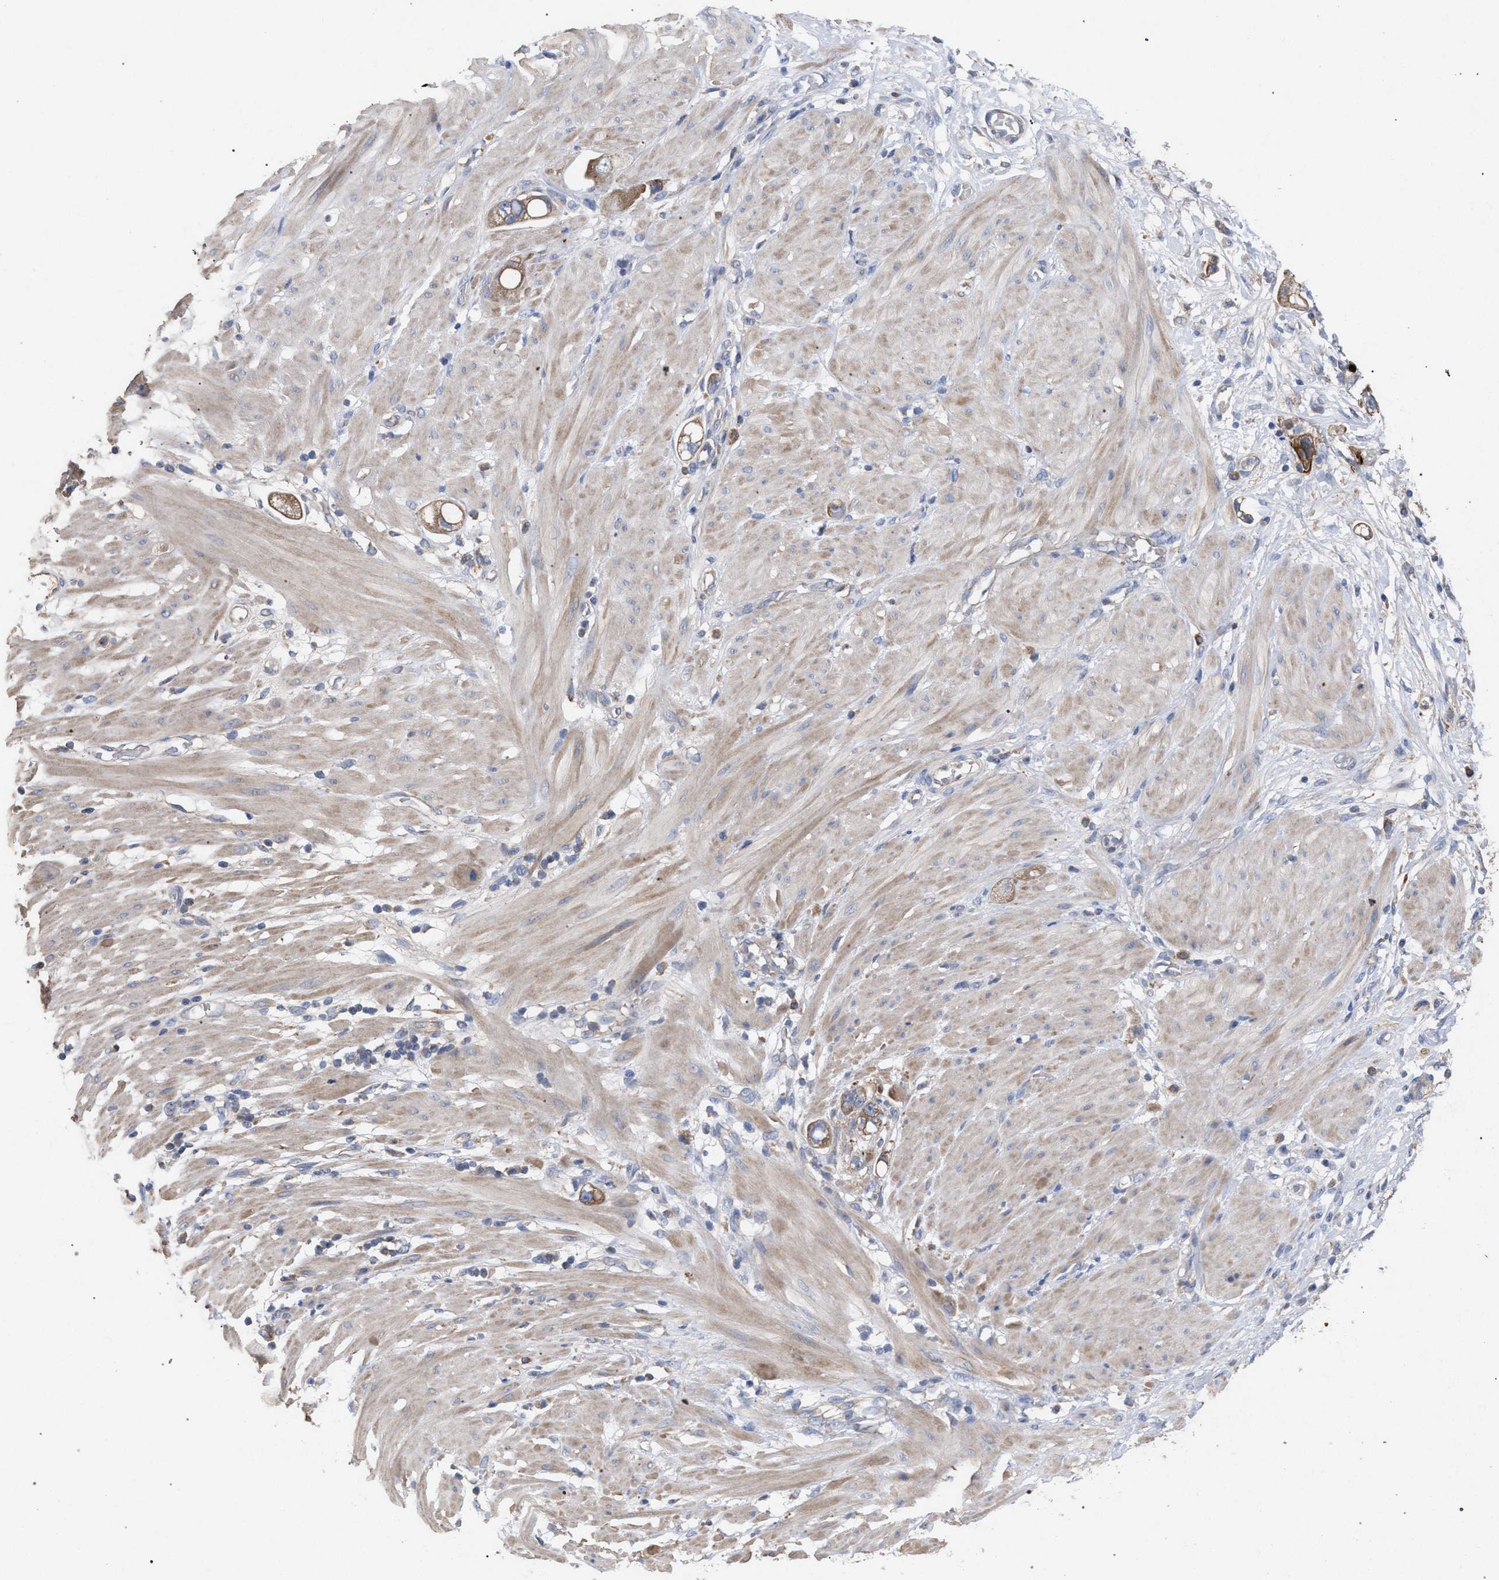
{"staining": {"intensity": "moderate", "quantity": ">75%", "location": "cytoplasmic/membranous"}, "tissue": "stomach cancer", "cell_type": "Tumor cells", "image_type": "cancer", "snomed": [{"axis": "morphology", "description": "Adenocarcinoma, NOS"}, {"axis": "topography", "description": "Stomach"}, {"axis": "topography", "description": "Stomach, lower"}], "caption": "IHC of human stomach adenocarcinoma reveals medium levels of moderate cytoplasmic/membranous expression in approximately >75% of tumor cells.", "gene": "BCL2L12", "patient": {"sex": "female", "age": 48}}